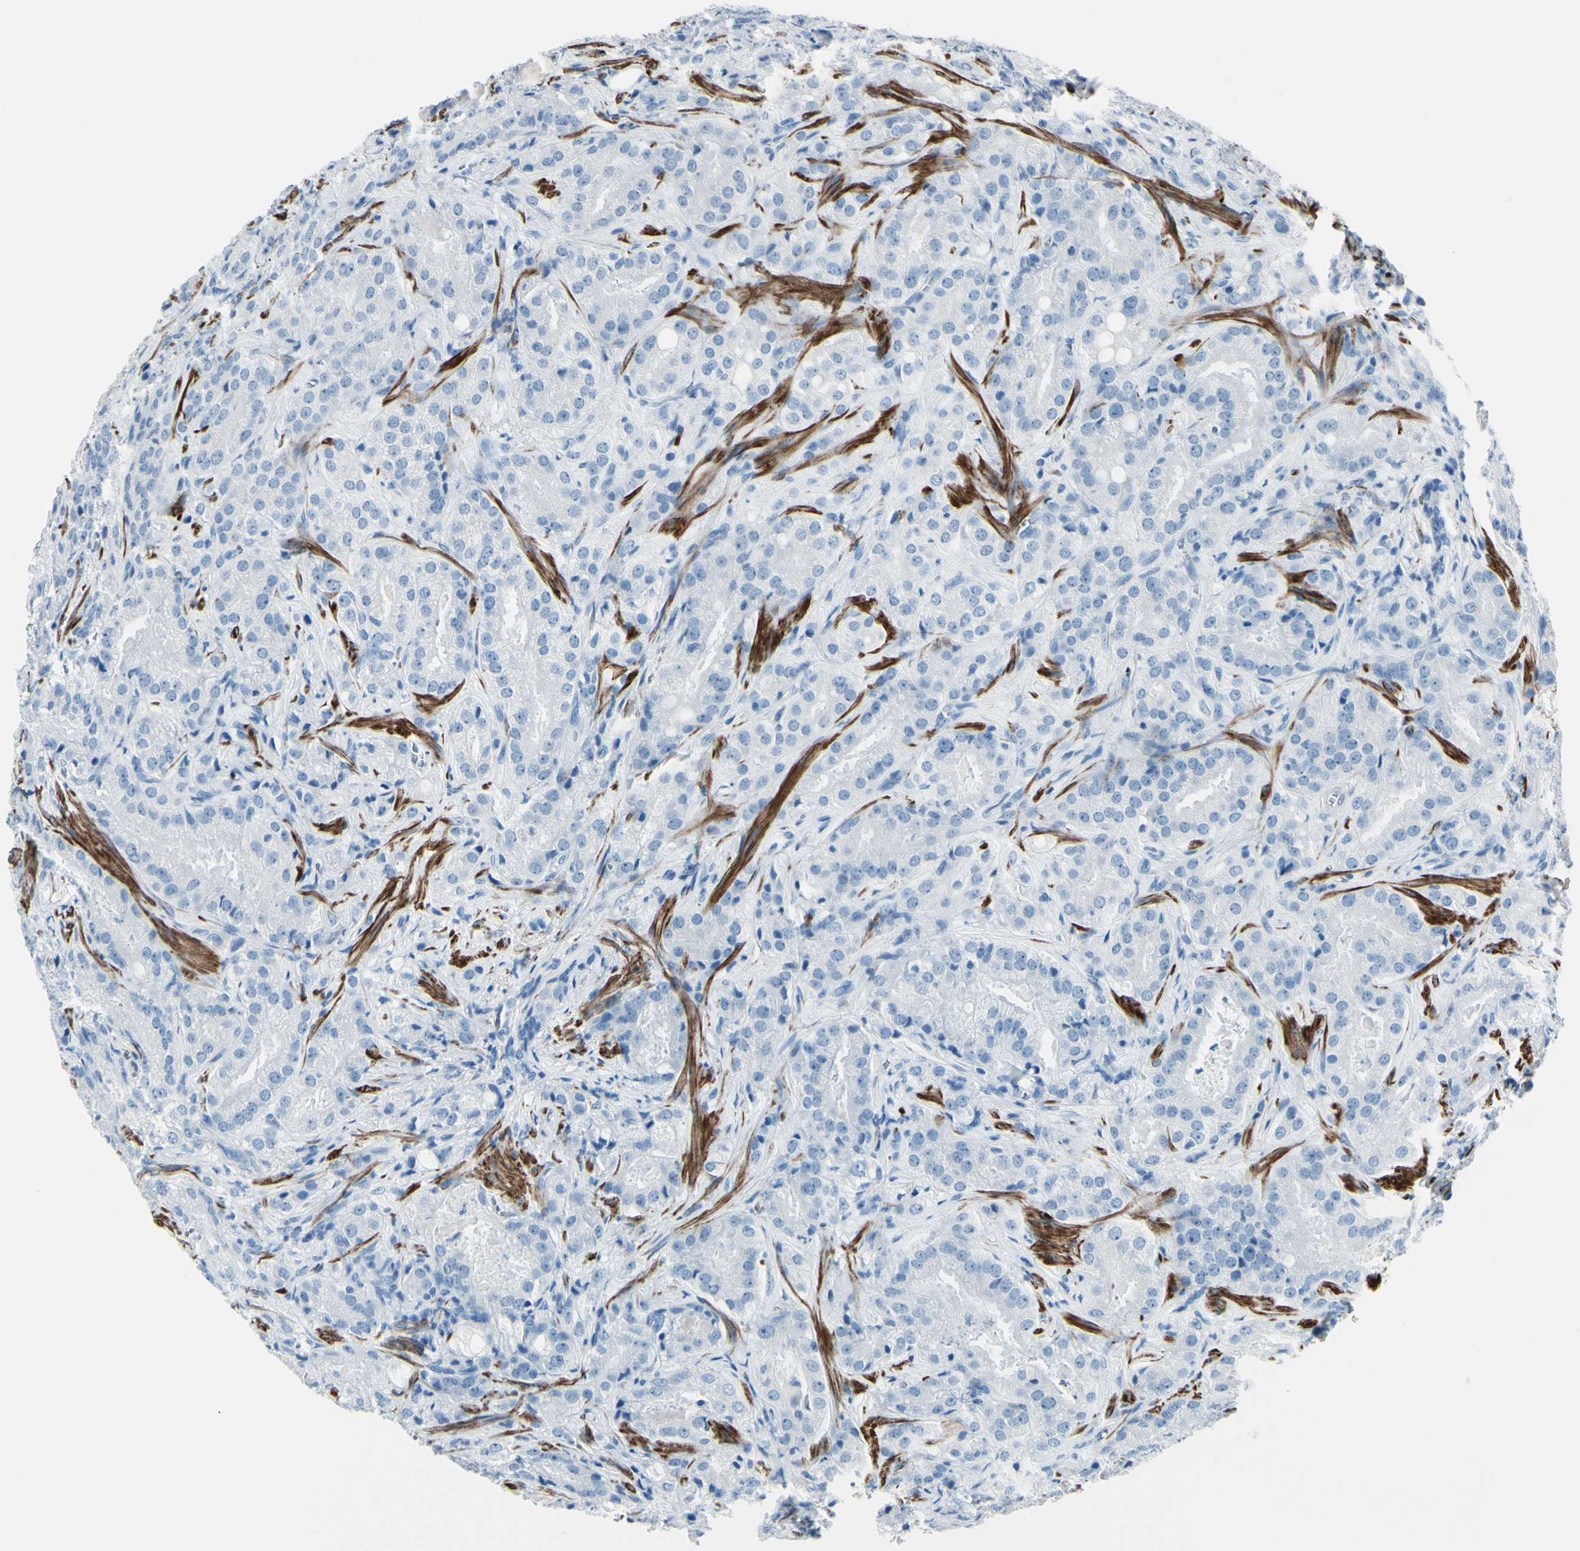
{"staining": {"intensity": "negative", "quantity": "none", "location": "none"}, "tissue": "prostate cancer", "cell_type": "Tumor cells", "image_type": "cancer", "snomed": [{"axis": "morphology", "description": "Adenocarcinoma, High grade"}, {"axis": "topography", "description": "Prostate"}], "caption": "This is a micrograph of immunohistochemistry (IHC) staining of prostate cancer, which shows no expression in tumor cells. (DAB immunohistochemistry (IHC), high magnification).", "gene": "CDH15", "patient": {"sex": "male", "age": 64}}